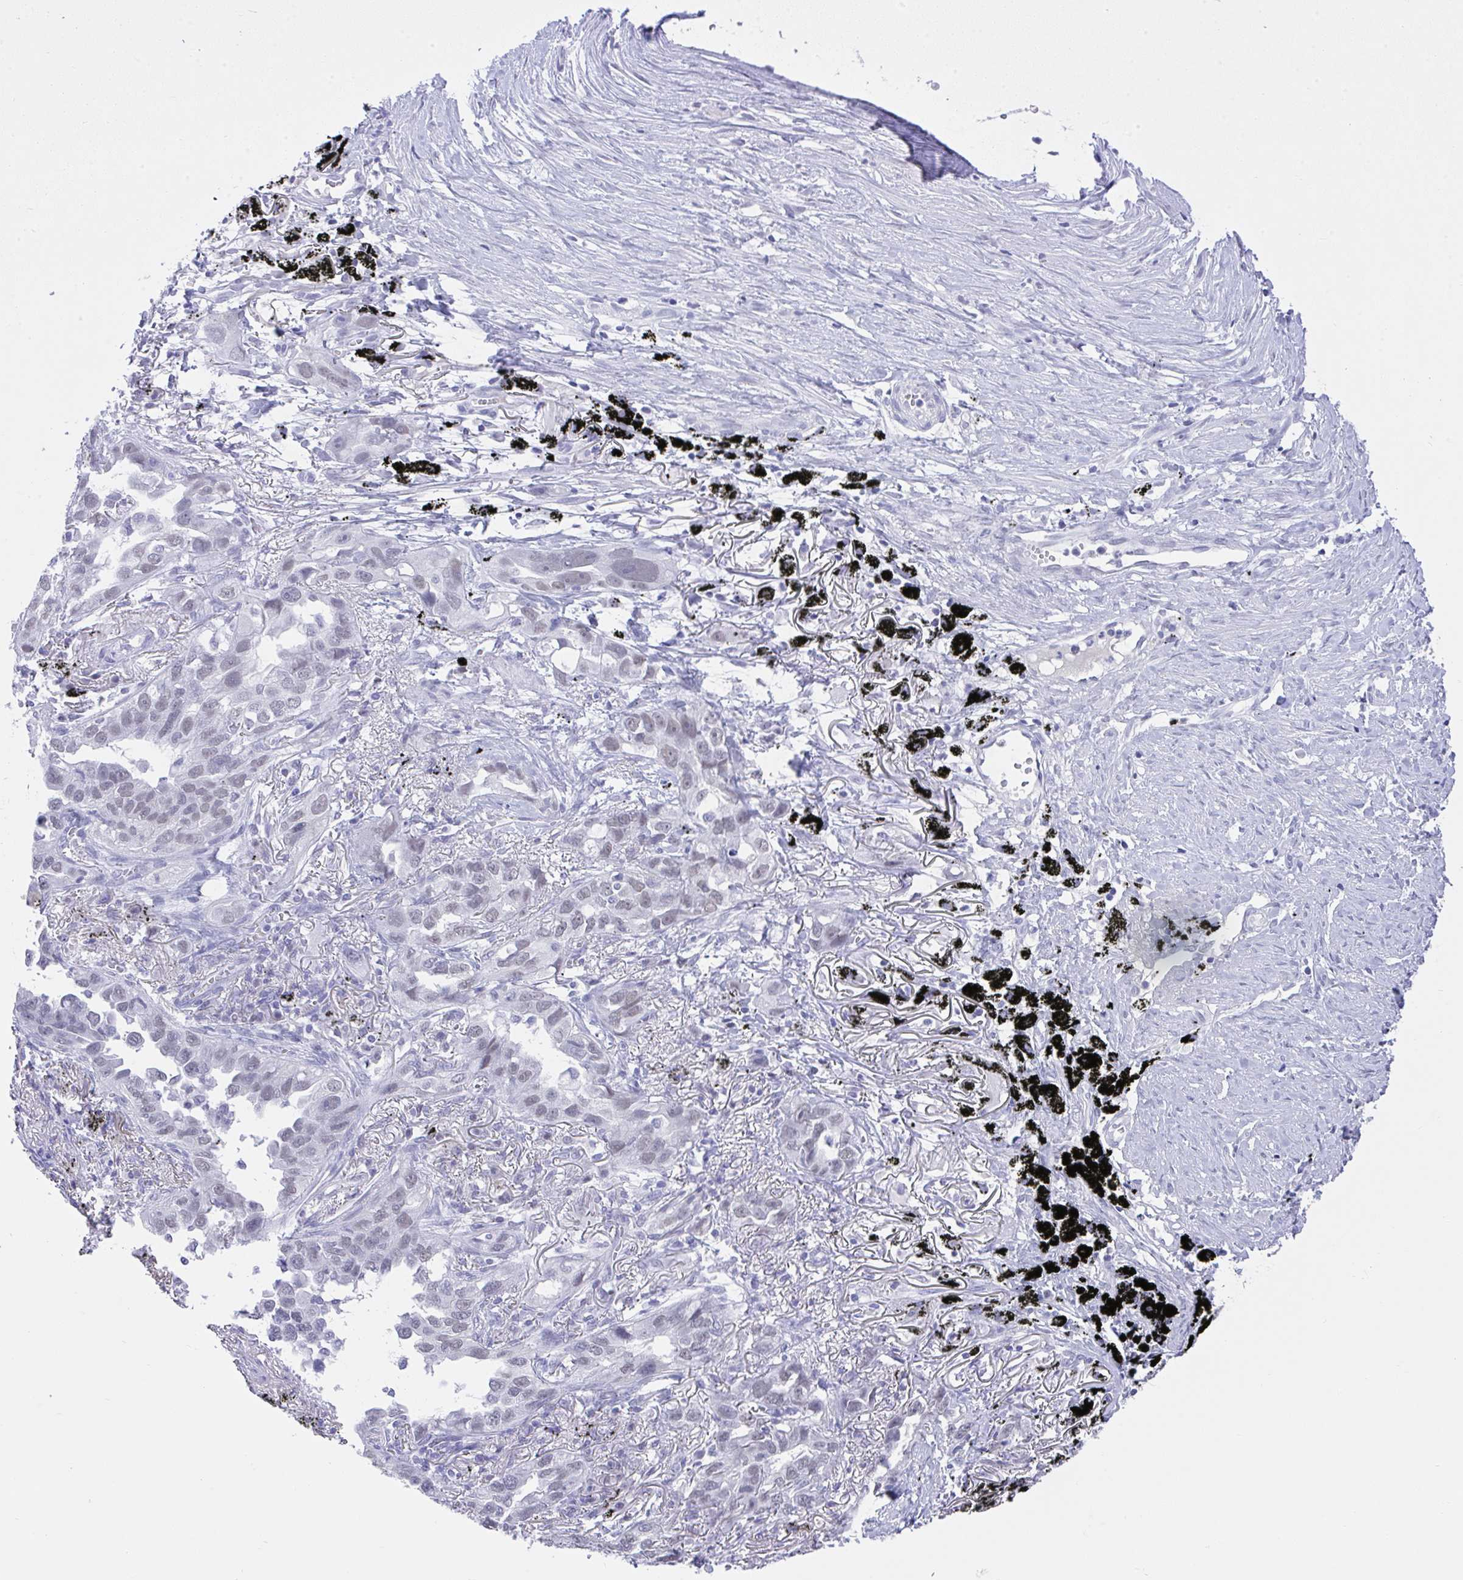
{"staining": {"intensity": "negative", "quantity": "none", "location": "none"}, "tissue": "lung cancer", "cell_type": "Tumor cells", "image_type": "cancer", "snomed": [{"axis": "morphology", "description": "Adenocarcinoma, NOS"}, {"axis": "topography", "description": "Lung"}], "caption": "Image shows no protein staining in tumor cells of adenocarcinoma (lung) tissue.", "gene": "MS4A12", "patient": {"sex": "male", "age": 67}}